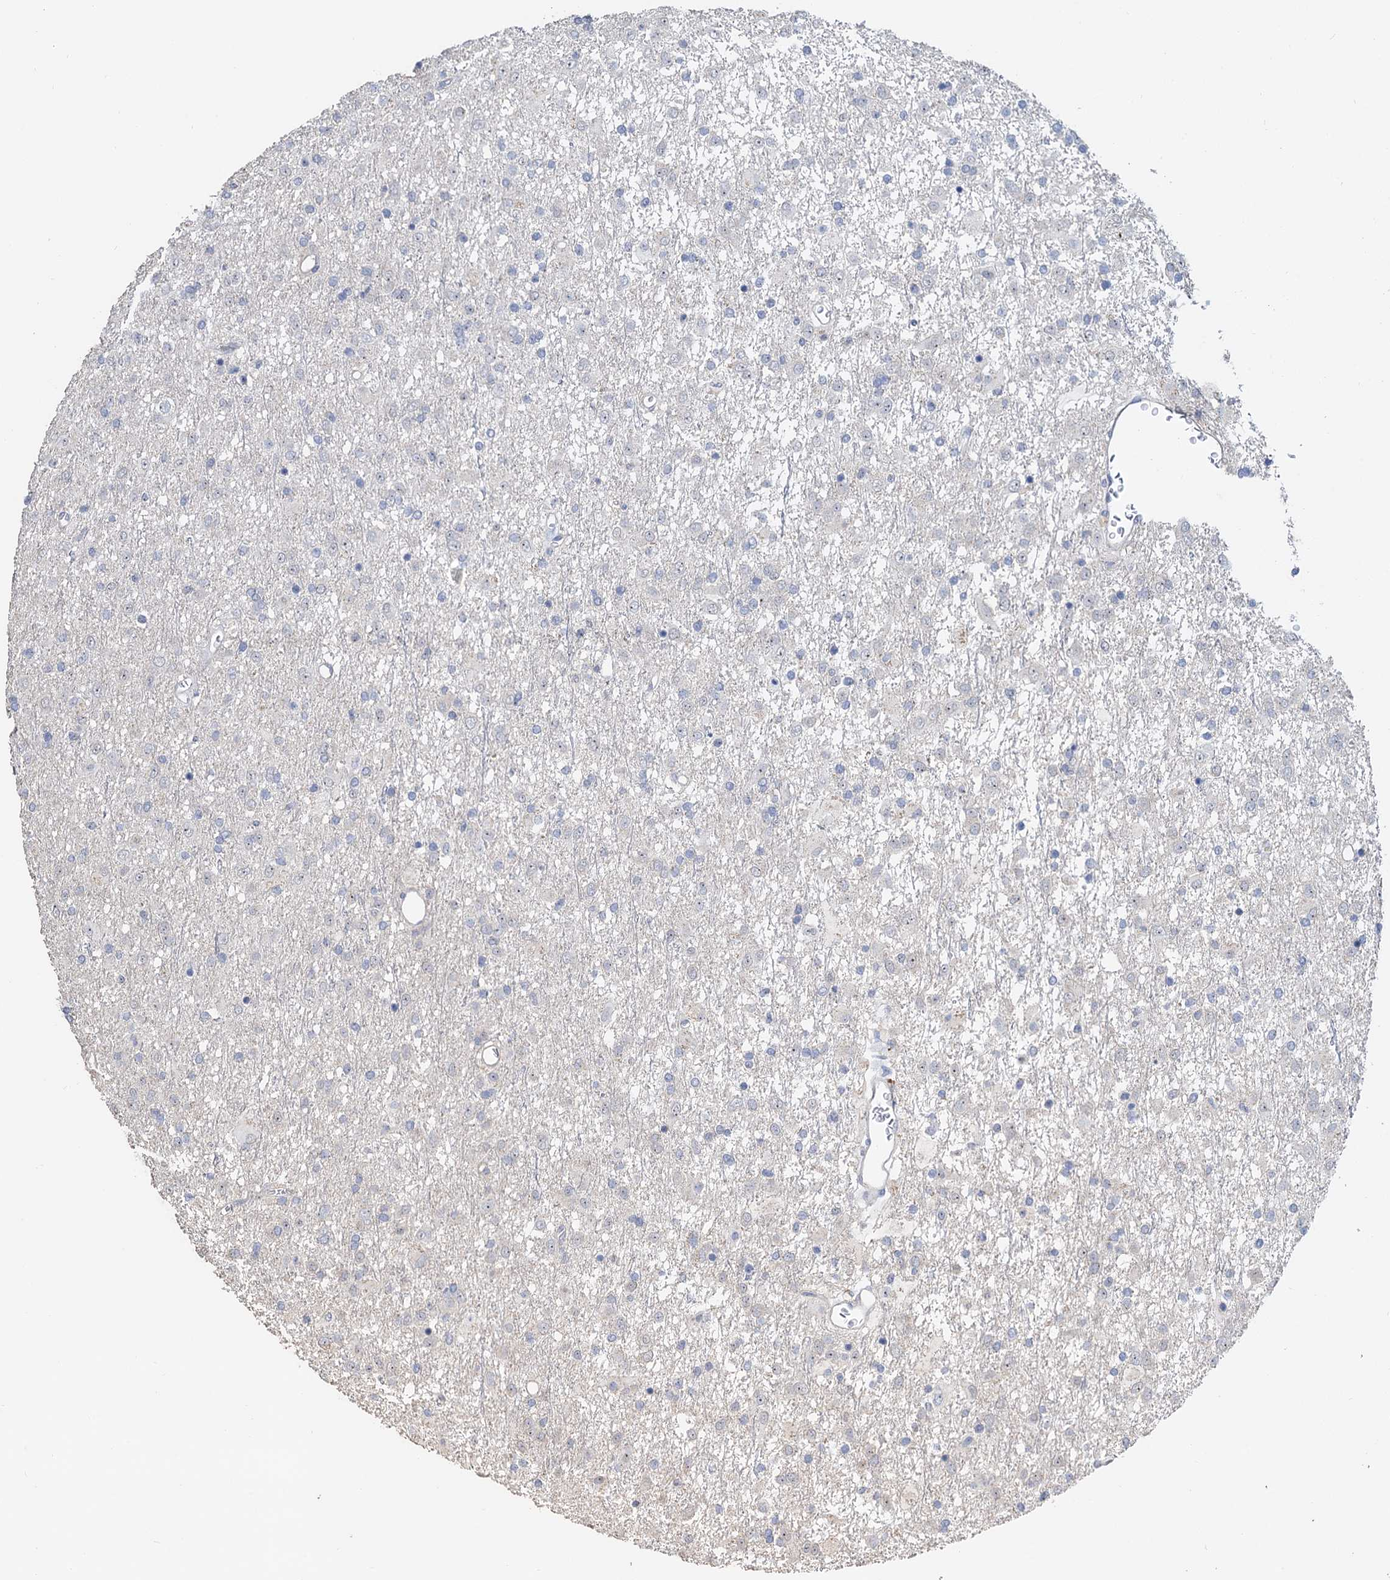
{"staining": {"intensity": "negative", "quantity": "none", "location": "none"}, "tissue": "glioma", "cell_type": "Tumor cells", "image_type": "cancer", "snomed": [{"axis": "morphology", "description": "Glioma, malignant, Low grade"}, {"axis": "topography", "description": "Brain"}], "caption": "Tumor cells show no significant positivity in malignant glioma (low-grade). The staining was performed using DAB (3,3'-diaminobenzidine) to visualize the protein expression in brown, while the nuclei were stained in blue with hematoxylin (Magnification: 20x).", "gene": "C2CD3", "patient": {"sex": "male", "age": 65}}